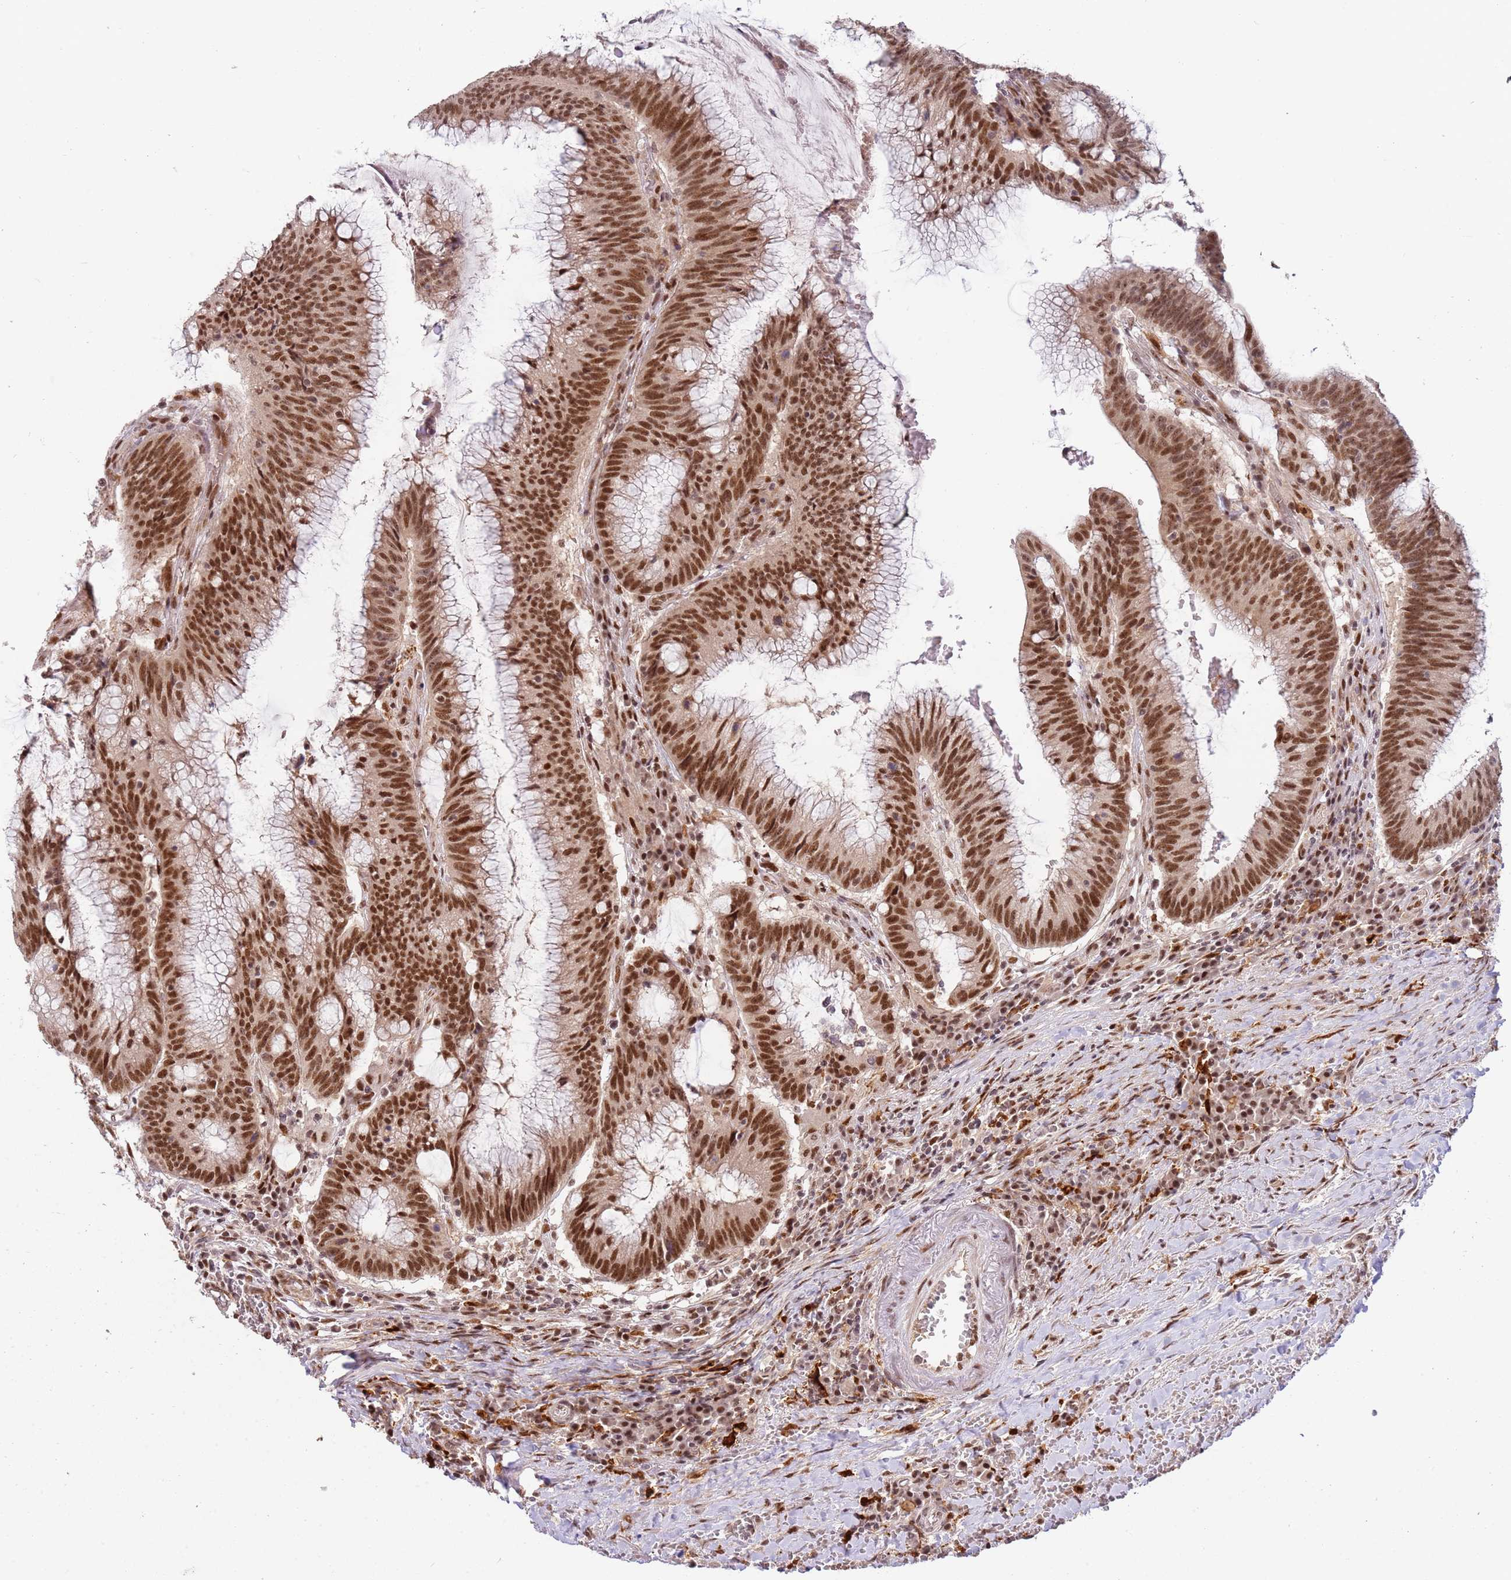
{"staining": {"intensity": "strong", "quantity": ">75%", "location": "nuclear"}, "tissue": "colorectal cancer", "cell_type": "Tumor cells", "image_type": "cancer", "snomed": [{"axis": "morphology", "description": "Adenocarcinoma, NOS"}, {"axis": "topography", "description": "Rectum"}], "caption": "Colorectal cancer (adenocarcinoma) tissue reveals strong nuclear staining in approximately >75% of tumor cells, visualized by immunohistochemistry. The staining was performed using DAB to visualize the protein expression in brown, while the nuclei were stained in blue with hematoxylin (Magnification: 20x).", "gene": "LGALSL", "patient": {"sex": "female", "age": 77}}